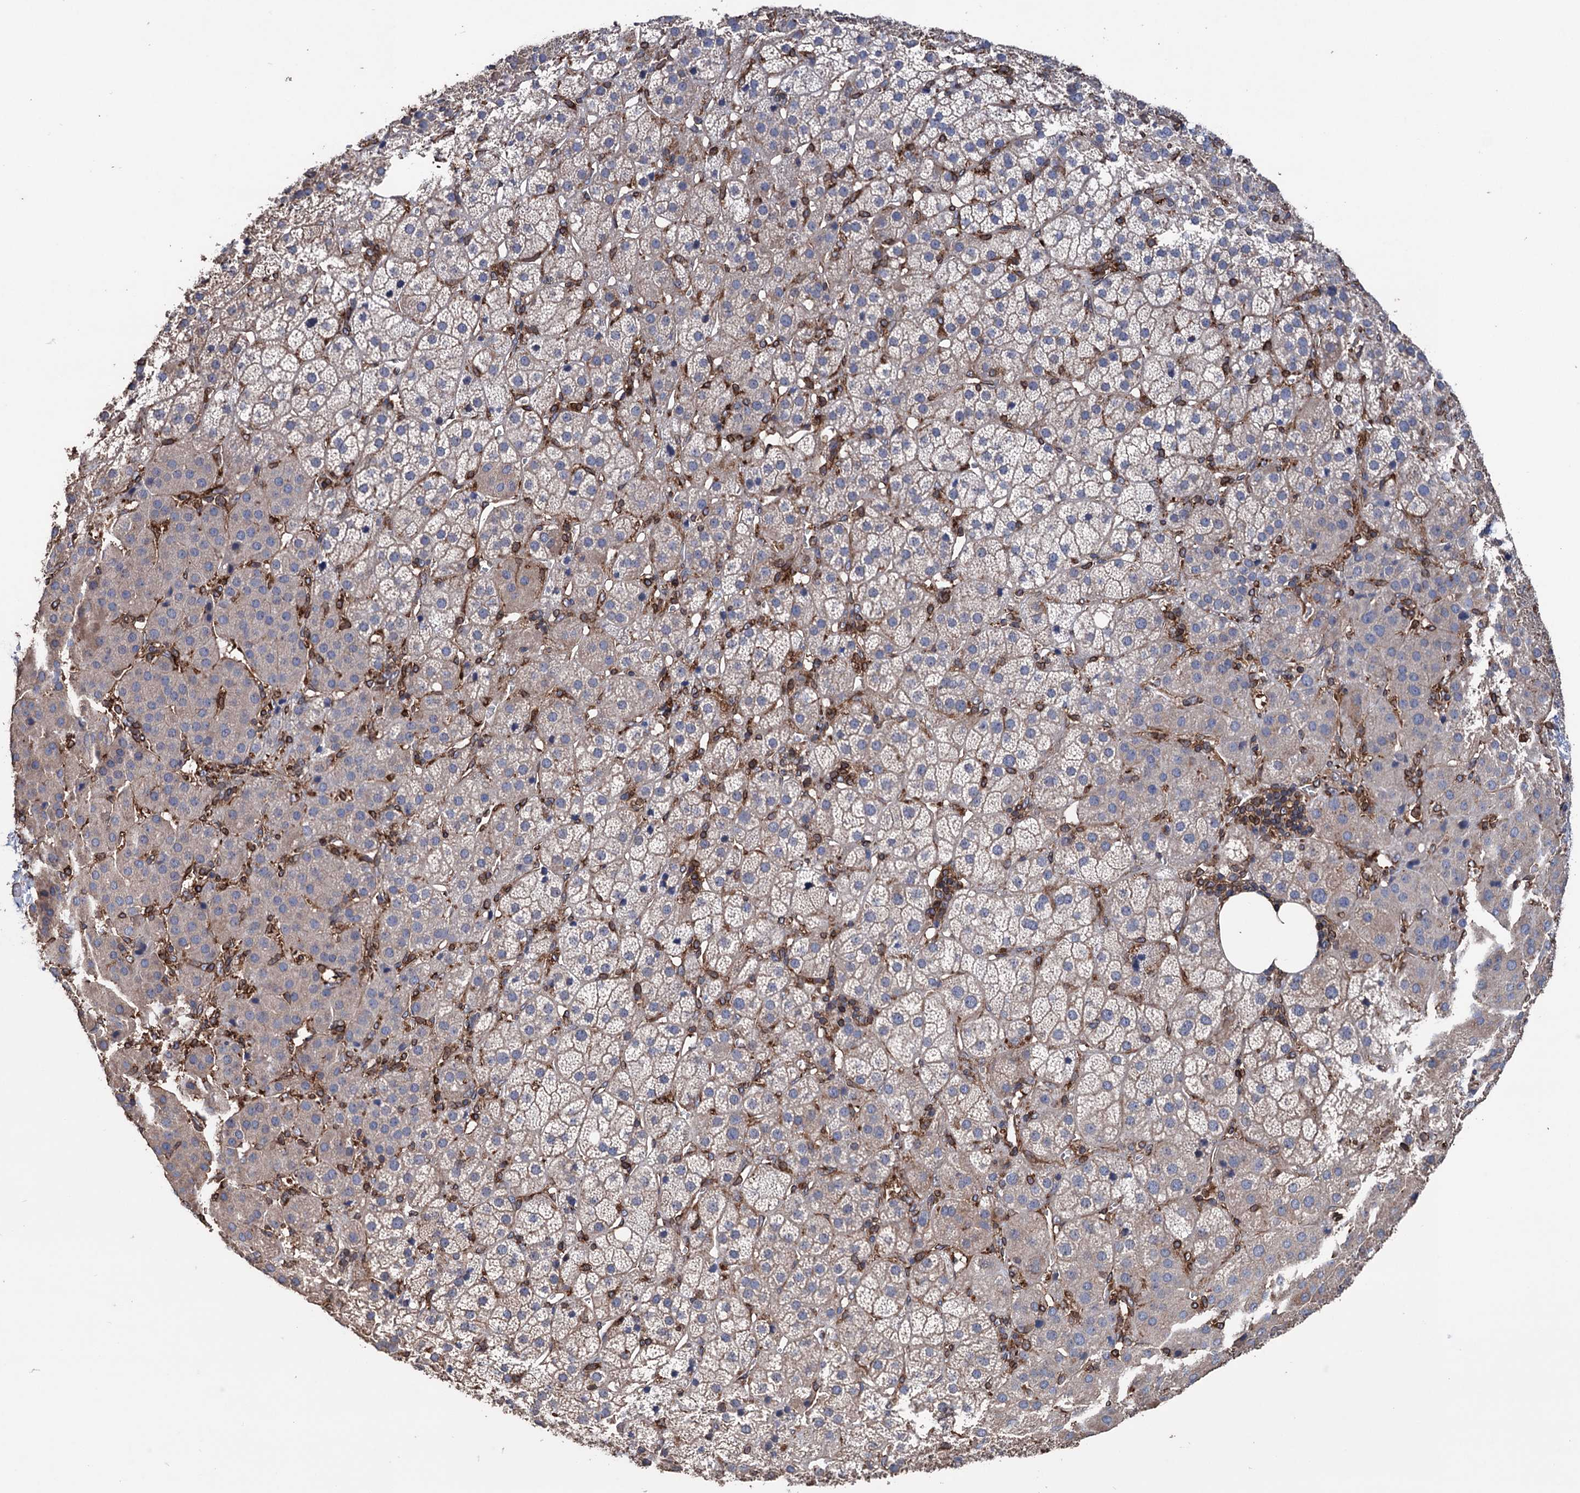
{"staining": {"intensity": "negative", "quantity": "none", "location": "none"}, "tissue": "adrenal gland", "cell_type": "Glandular cells", "image_type": "normal", "snomed": [{"axis": "morphology", "description": "Normal tissue, NOS"}, {"axis": "topography", "description": "Adrenal gland"}], "caption": "Adrenal gland stained for a protein using IHC shows no positivity glandular cells.", "gene": "STING1", "patient": {"sex": "female", "age": 57}}